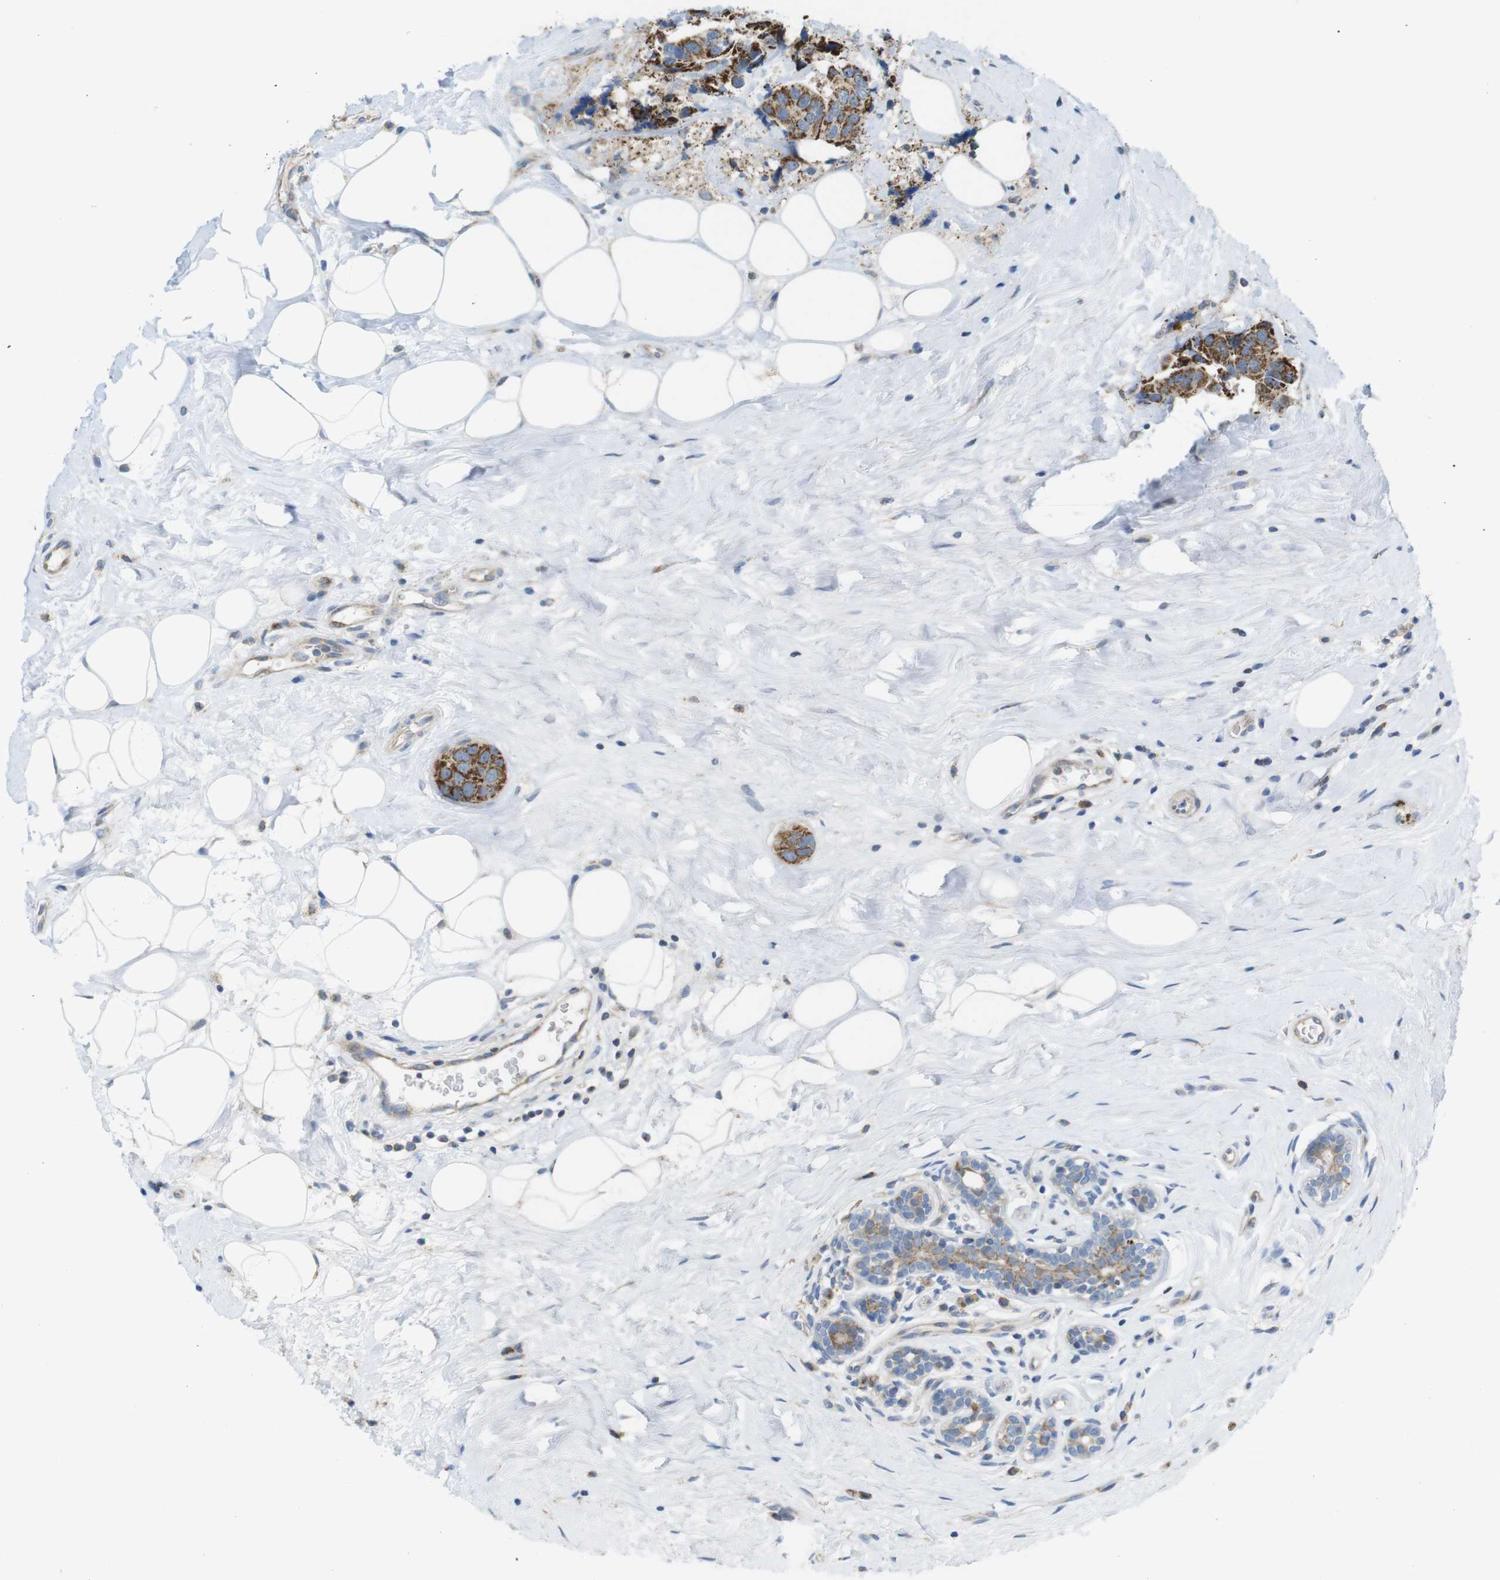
{"staining": {"intensity": "moderate", "quantity": "25%-75%", "location": "cytoplasmic/membranous"}, "tissue": "breast cancer", "cell_type": "Tumor cells", "image_type": "cancer", "snomed": [{"axis": "morphology", "description": "Normal tissue, NOS"}, {"axis": "morphology", "description": "Duct carcinoma"}, {"axis": "topography", "description": "Breast"}], "caption": "Protein staining of breast cancer (intraductal carcinoma) tissue demonstrates moderate cytoplasmic/membranous positivity in approximately 25%-75% of tumor cells.", "gene": "MARCHF1", "patient": {"sex": "female", "age": 39}}